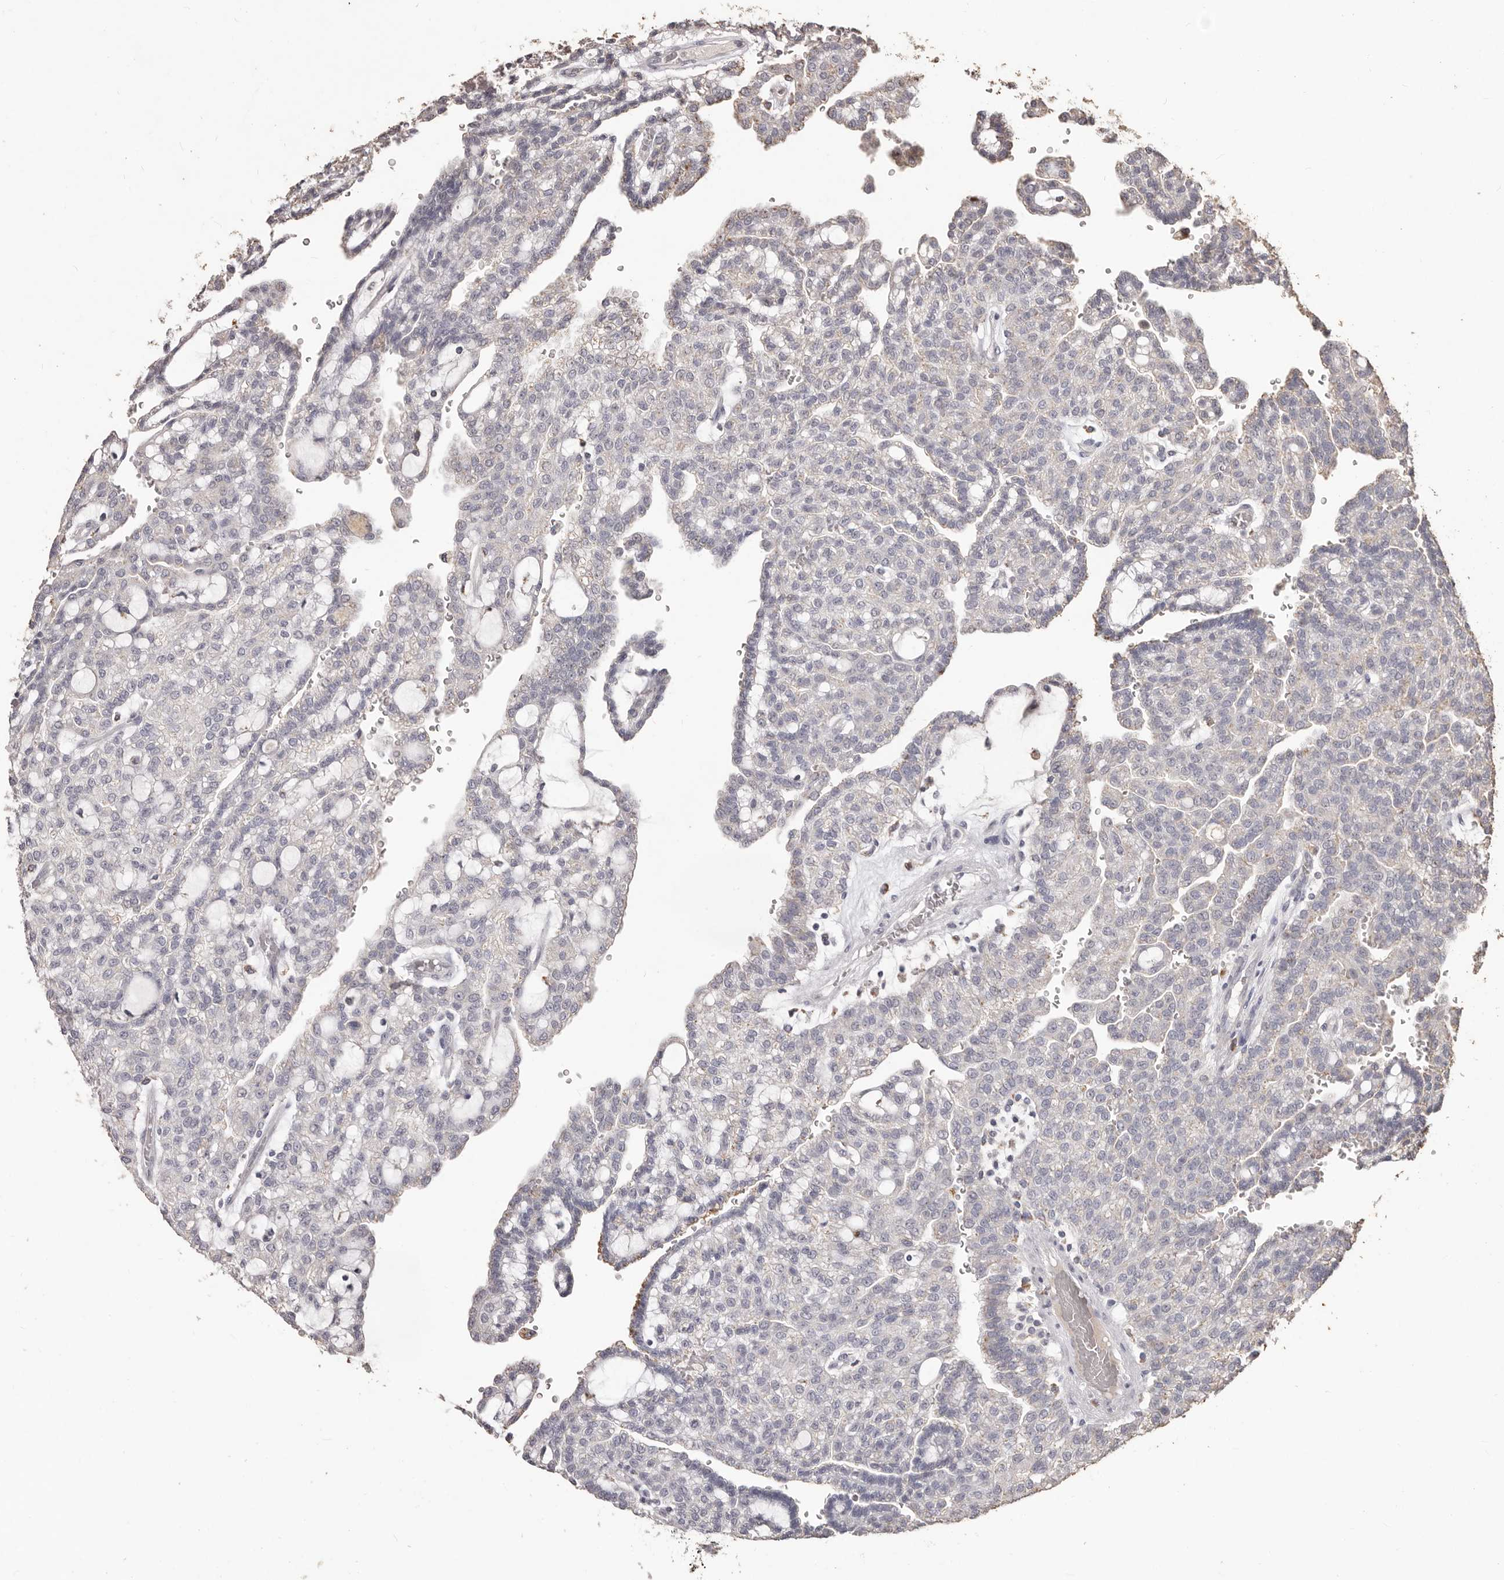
{"staining": {"intensity": "weak", "quantity": "<25%", "location": "cytoplasmic/membranous"}, "tissue": "renal cancer", "cell_type": "Tumor cells", "image_type": "cancer", "snomed": [{"axis": "morphology", "description": "Adenocarcinoma, NOS"}, {"axis": "topography", "description": "Kidney"}], "caption": "Renal cancer stained for a protein using IHC displays no expression tumor cells.", "gene": "PRSS27", "patient": {"sex": "male", "age": 63}}